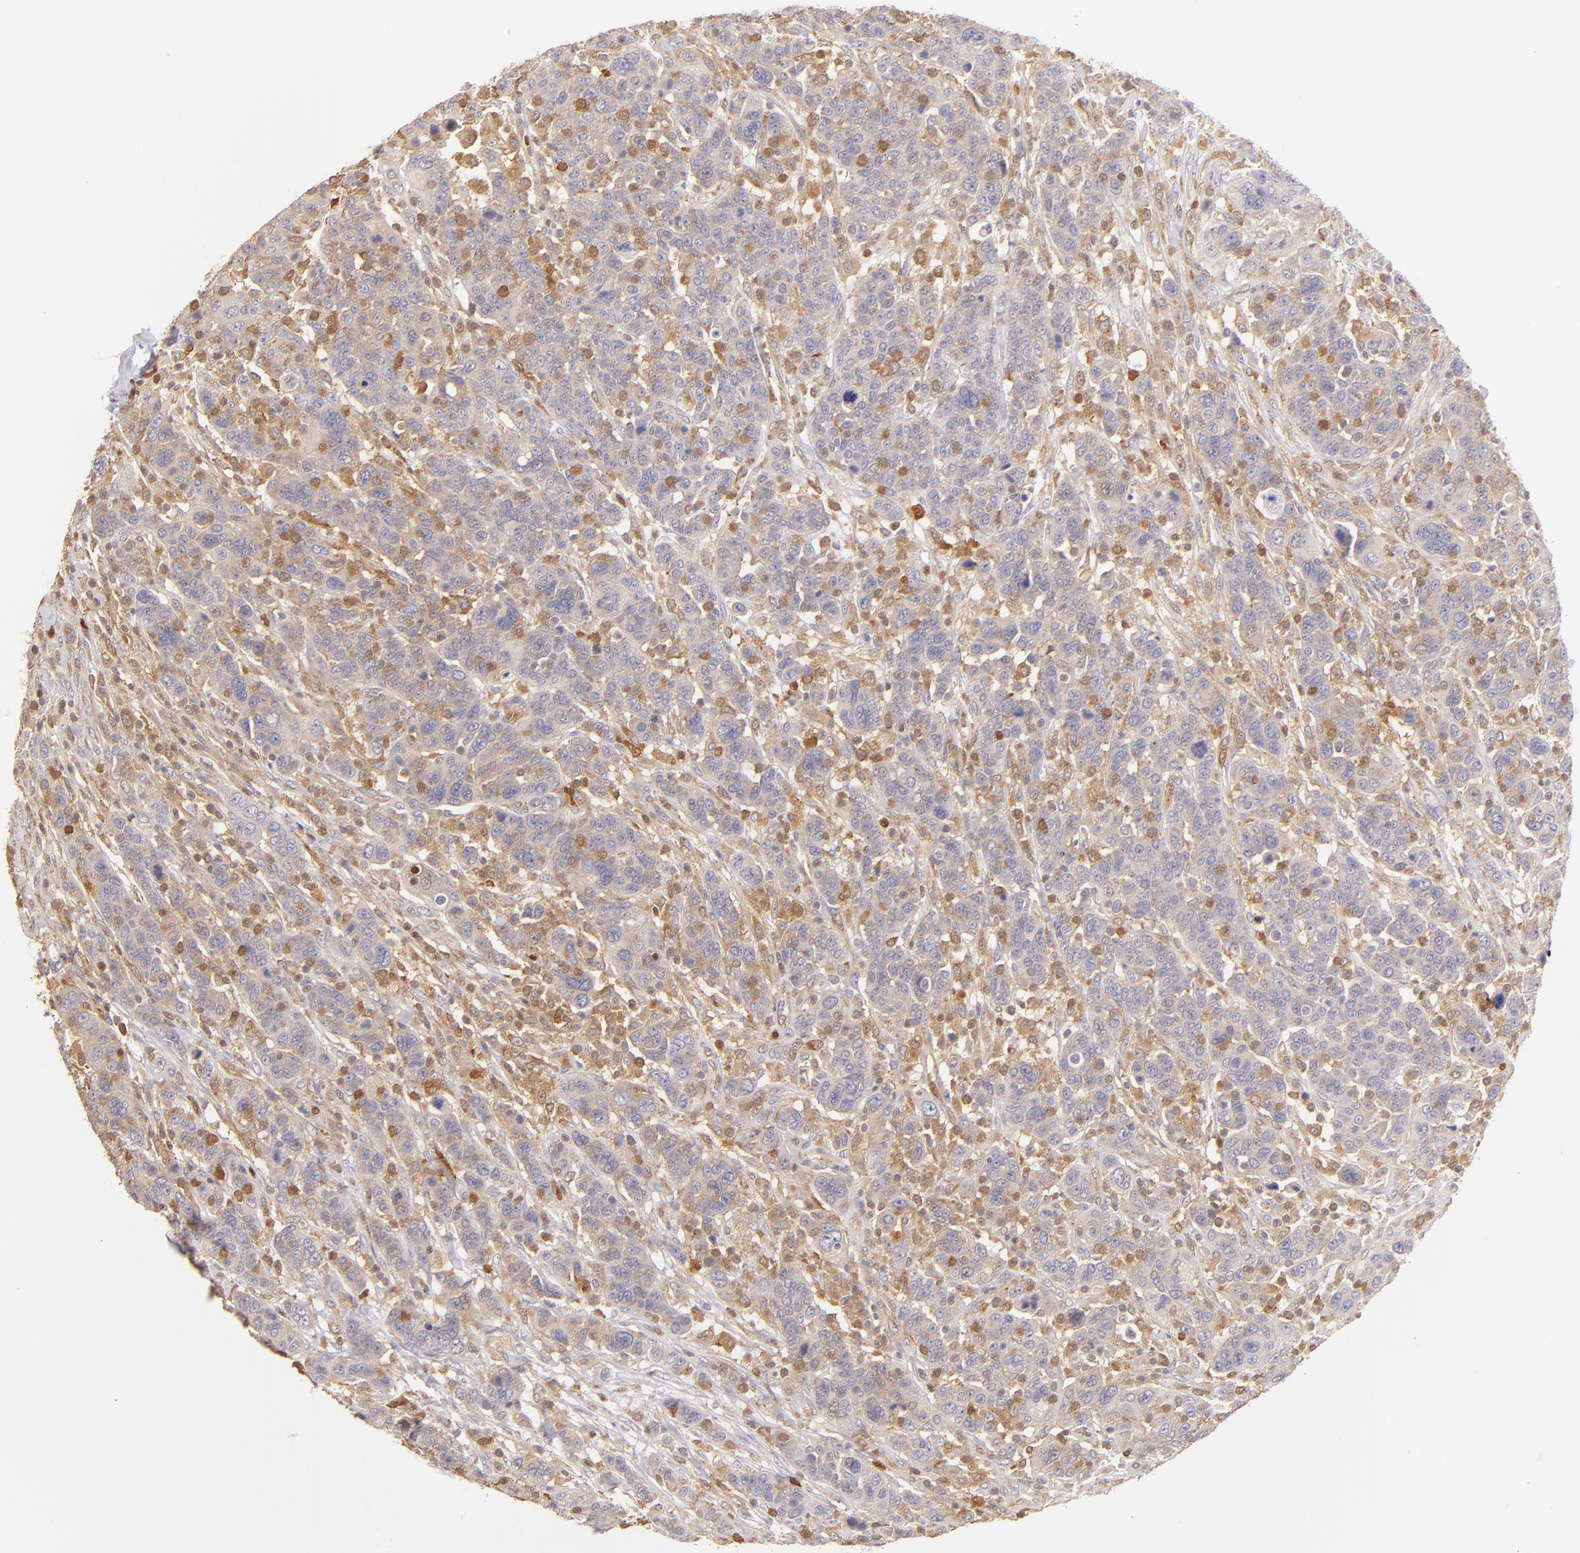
{"staining": {"intensity": "weak", "quantity": ">75%", "location": "cytoplasmic/membranous"}, "tissue": "breast cancer", "cell_type": "Tumor cells", "image_type": "cancer", "snomed": [{"axis": "morphology", "description": "Duct carcinoma"}, {"axis": "topography", "description": "Breast"}], "caption": "Weak cytoplasmic/membranous protein expression is seen in approximately >75% of tumor cells in intraductal carcinoma (breast).", "gene": "BTK", "patient": {"sex": "female", "age": 37}}